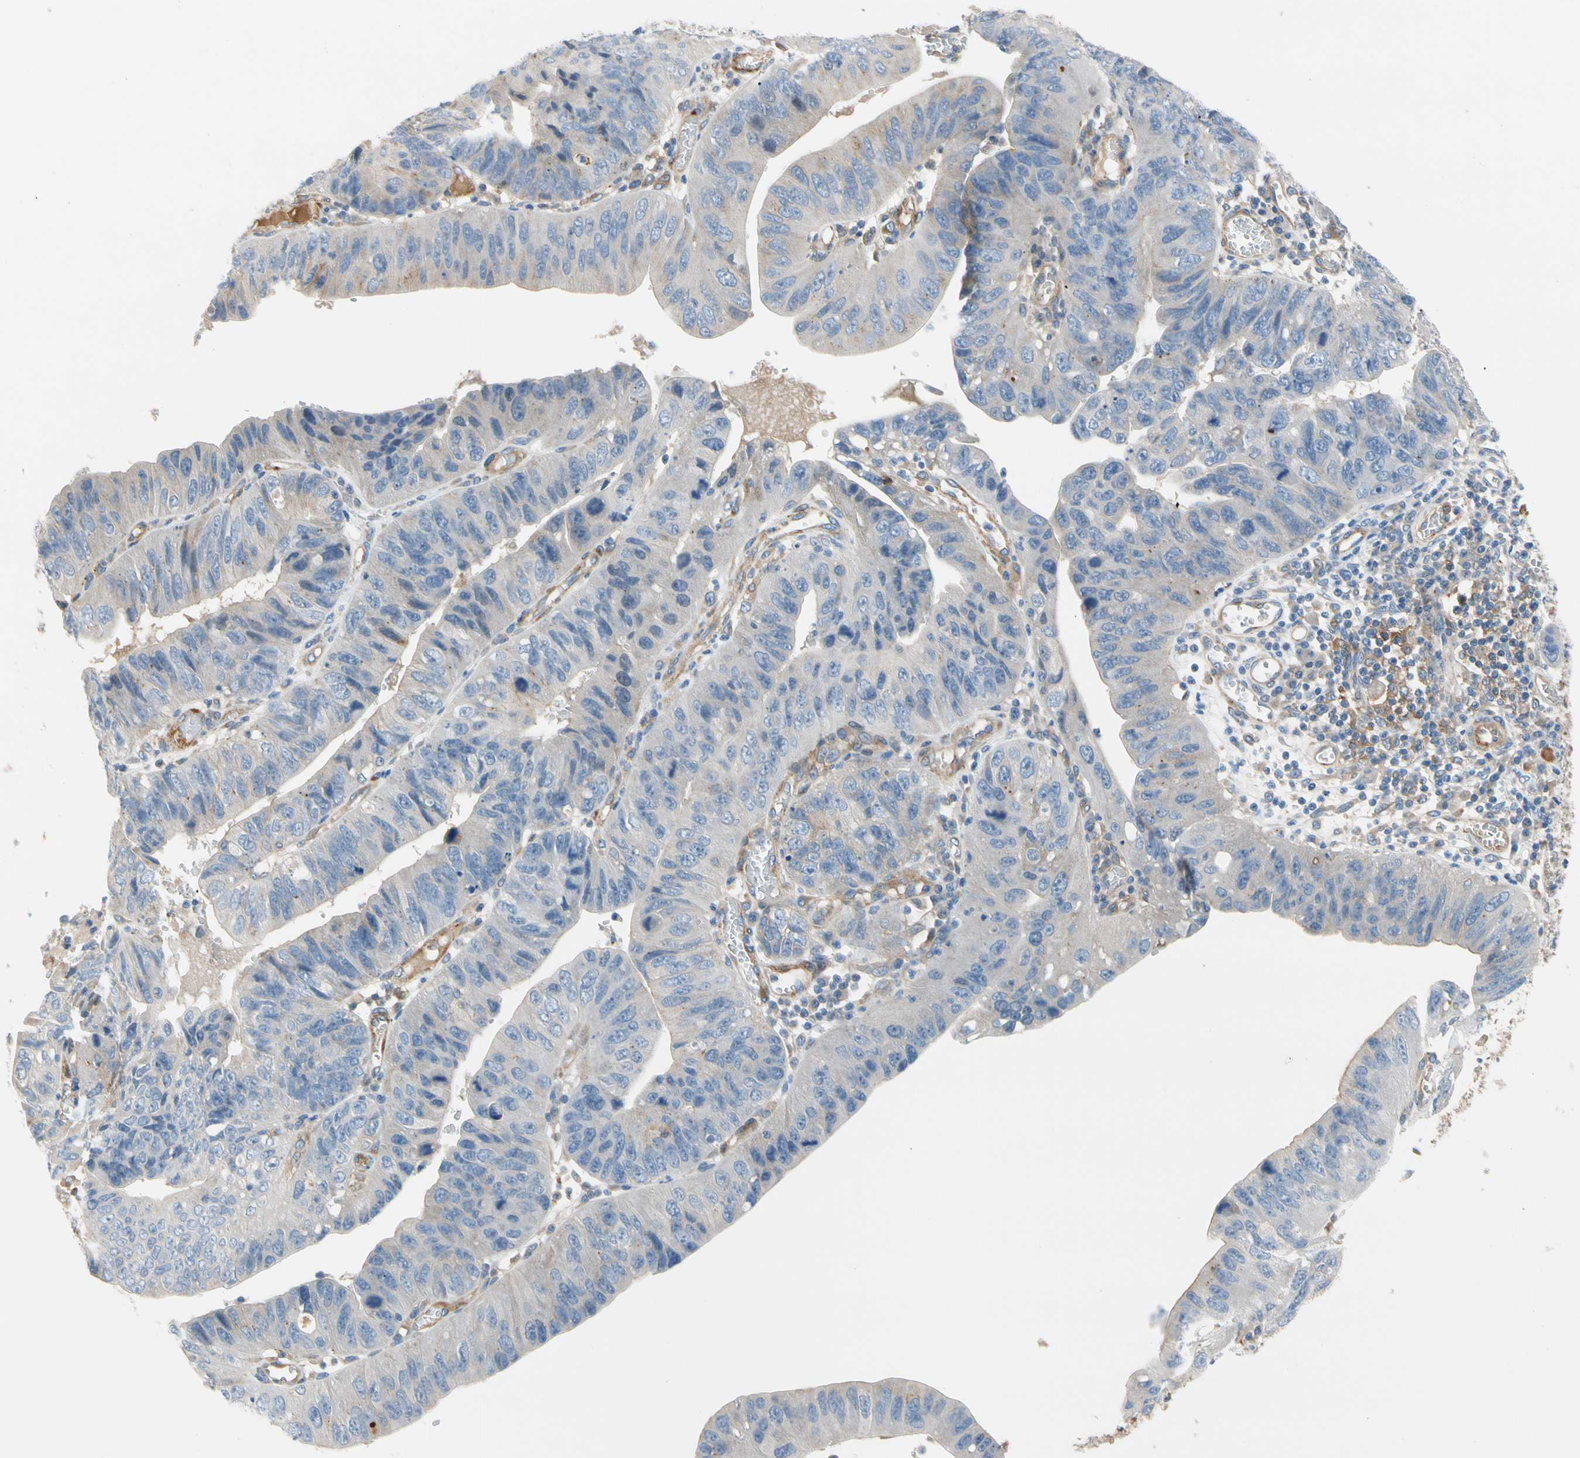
{"staining": {"intensity": "negative", "quantity": "none", "location": "none"}, "tissue": "stomach cancer", "cell_type": "Tumor cells", "image_type": "cancer", "snomed": [{"axis": "morphology", "description": "Adenocarcinoma, NOS"}, {"axis": "topography", "description": "Stomach"}], "caption": "Stomach cancer (adenocarcinoma) stained for a protein using immunohistochemistry displays no positivity tumor cells.", "gene": "ENTREP3", "patient": {"sex": "male", "age": 59}}